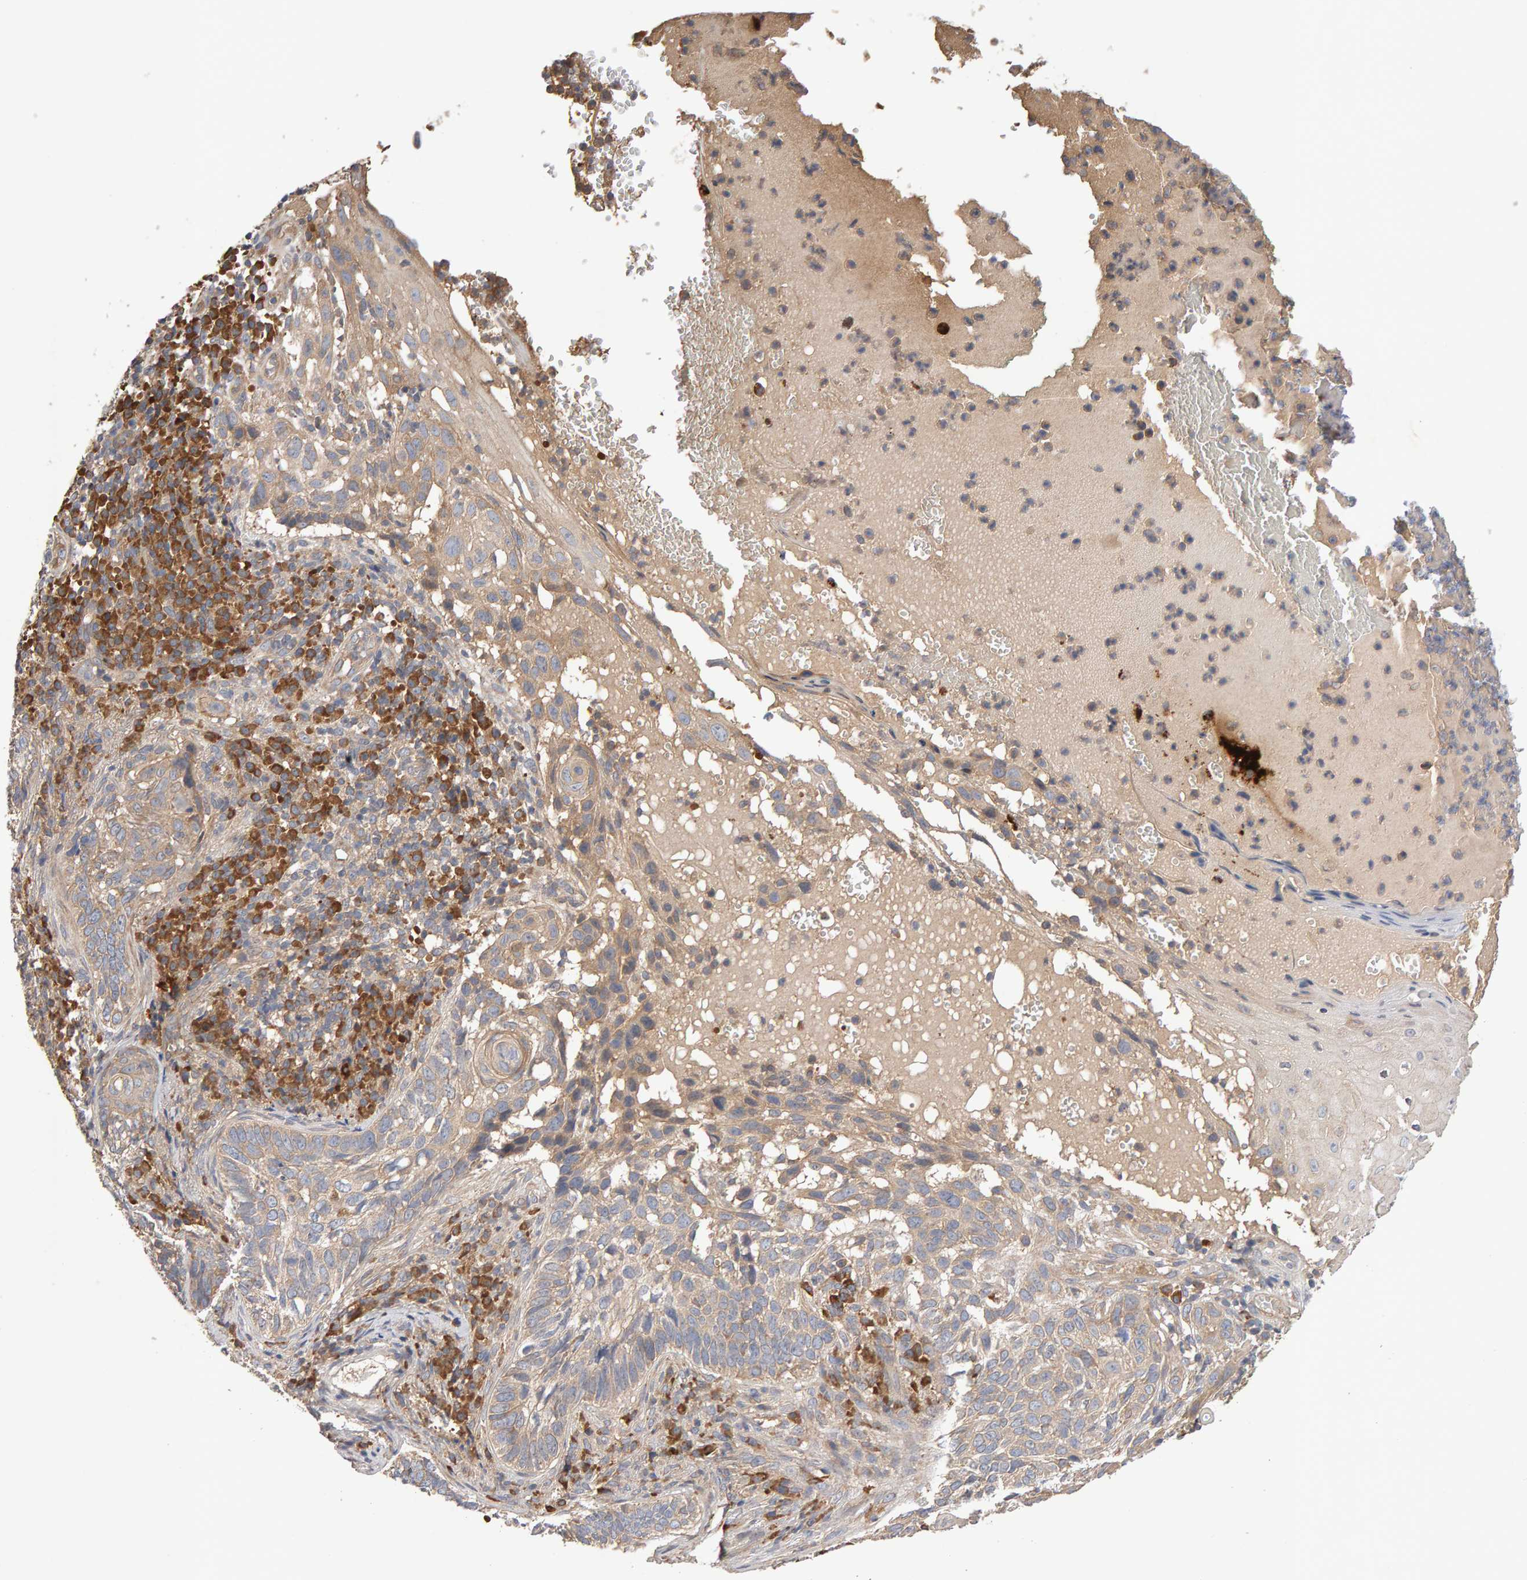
{"staining": {"intensity": "weak", "quantity": "25%-75%", "location": "cytoplasmic/membranous"}, "tissue": "skin cancer", "cell_type": "Tumor cells", "image_type": "cancer", "snomed": [{"axis": "morphology", "description": "Basal cell carcinoma"}, {"axis": "topography", "description": "Skin"}], "caption": "Human skin cancer (basal cell carcinoma) stained with a protein marker shows weak staining in tumor cells.", "gene": "RNF19A", "patient": {"sex": "female", "age": 89}}